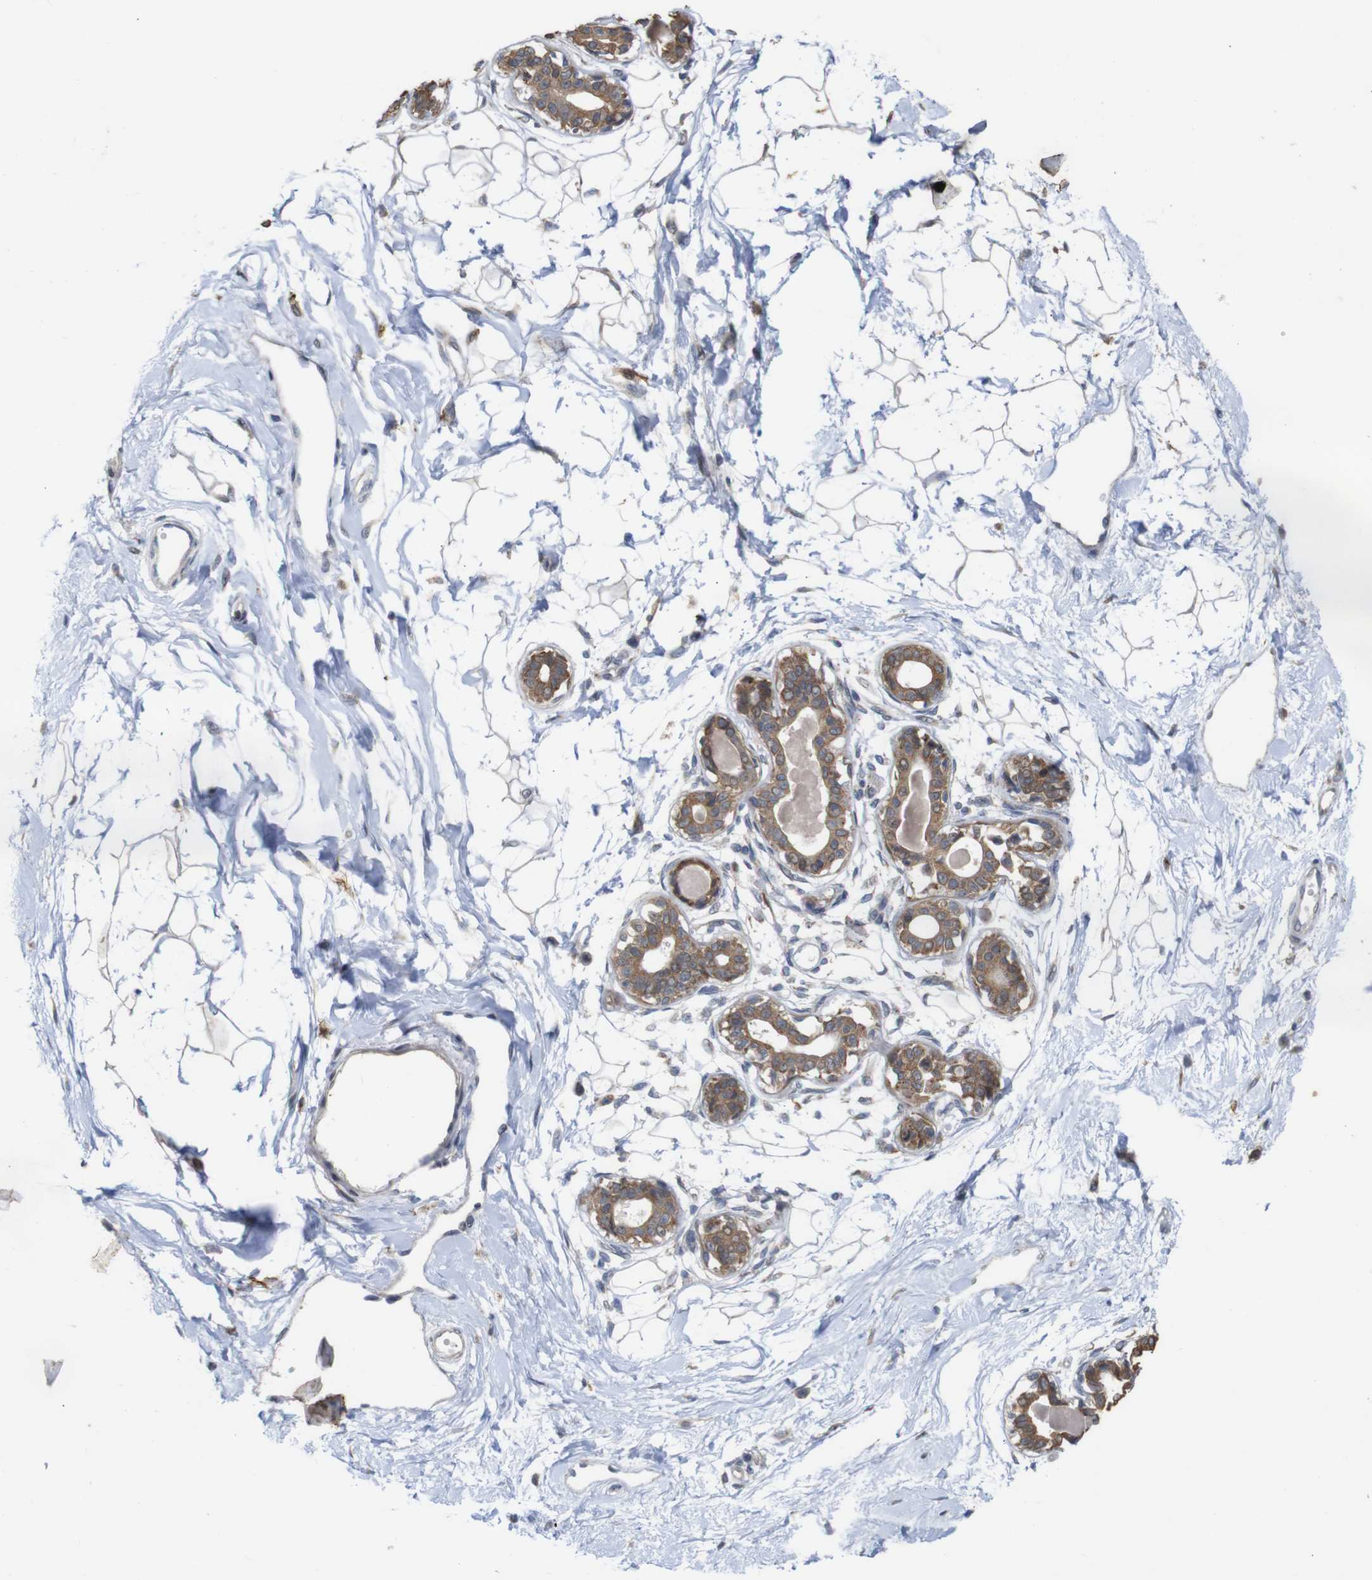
{"staining": {"intensity": "negative", "quantity": "none", "location": "none"}, "tissue": "breast", "cell_type": "Adipocytes", "image_type": "normal", "snomed": [{"axis": "morphology", "description": "Normal tissue, NOS"}, {"axis": "topography", "description": "Breast"}], "caption": "Adipocytes show no significant positivity in normal breast. The staining is performed using DAB brown chromogen with nuclei counter-stained in using hematoxylin.", "gene": "ATP7B", "patient": {"sex": "female", "age": 45}}